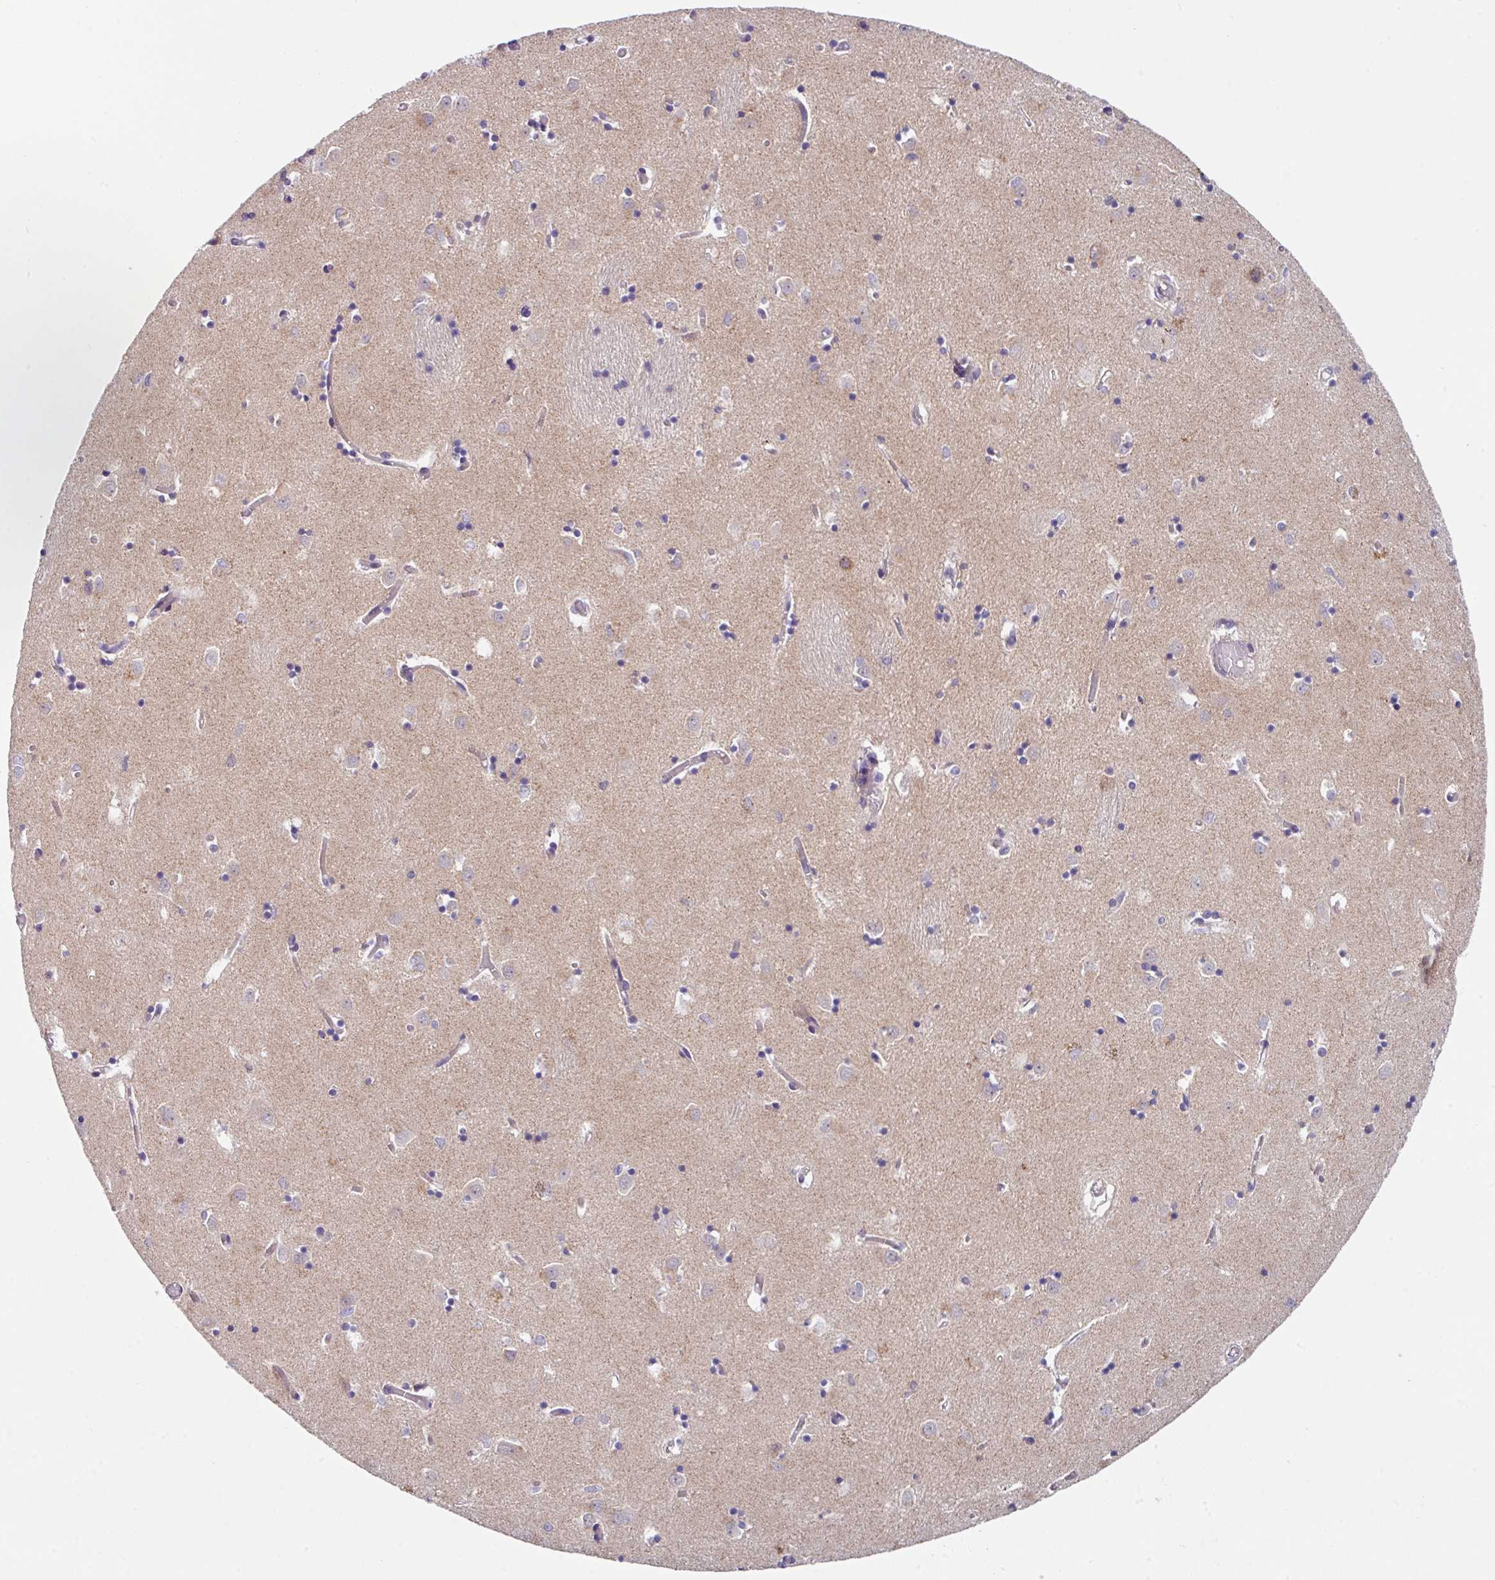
{"staining": {"intensity": "negative", "quantity": "none", "location": "none"}, "tissue": "caudate", "cell_type": "Glial cells", "image_type": "normal", "snomed": [{"axis": "morphology", "description": "Normal tissue, NOS"}, {"axis": "topography", "description": "Lateral ventricle wall"}], "caption": "The photomicrograph shows no staining of glial cells in normal caudate.", "gene": "EIF4B", "patient": {"sex": "male", "age": 70}}